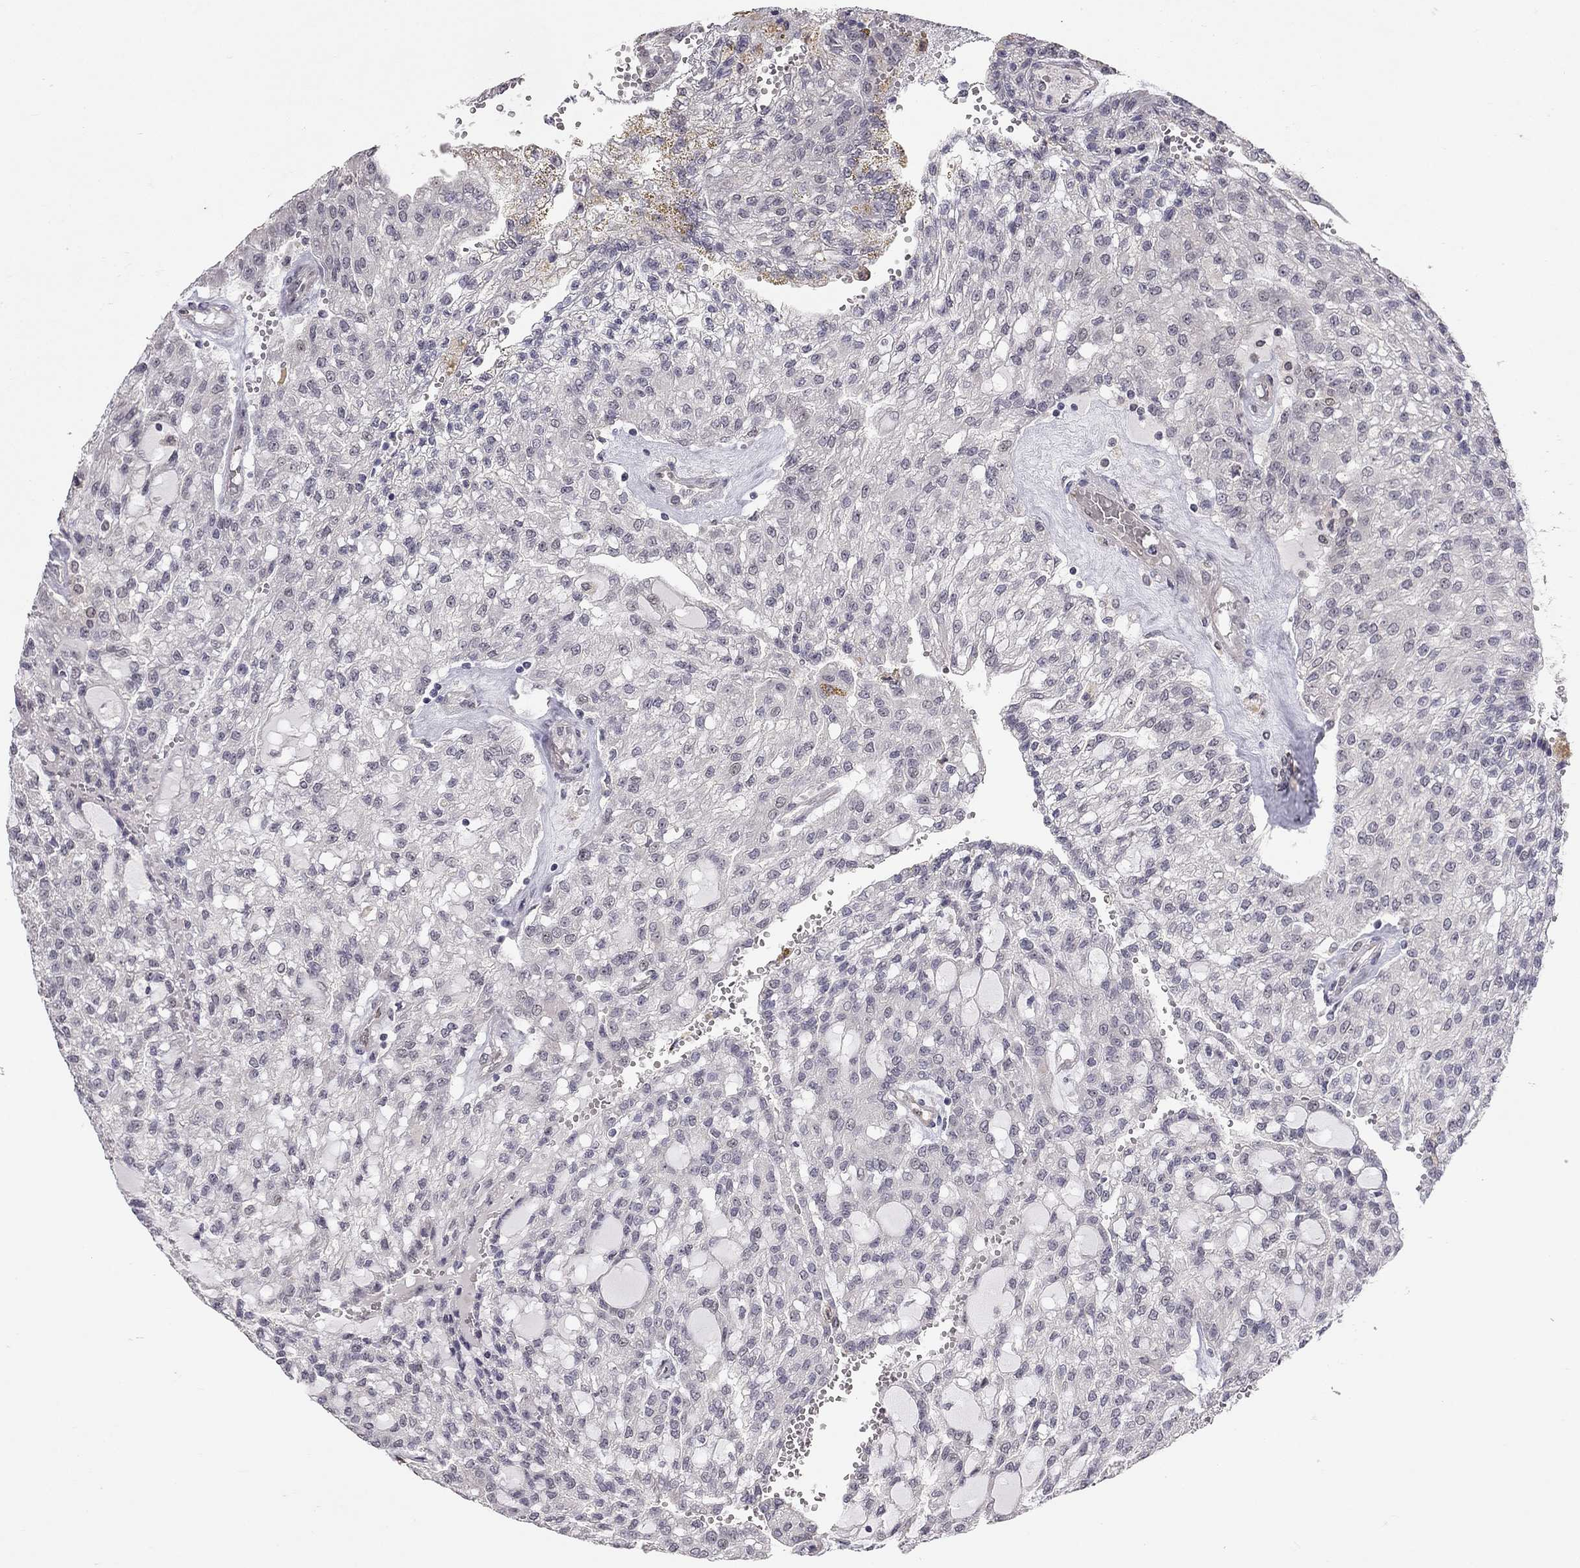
{"staining": {"intensity": "negative", "quantity": "none", "location": "none"}, "tissue": "renal cancer", "cell_type": "Tumor cells", "image_type": "cancer", "snomed": [{"axis": "morphology", "description": "Adenocarcinoma, NOS"}, {"axis": "topography", "description": "Kidney"}], "caption": "Immunohistochemical staining of human renal cancer exhibits no significant staining in tumor cells.", "gene": "STXBP6", "patient": {"sex": "male", "age": 63}}